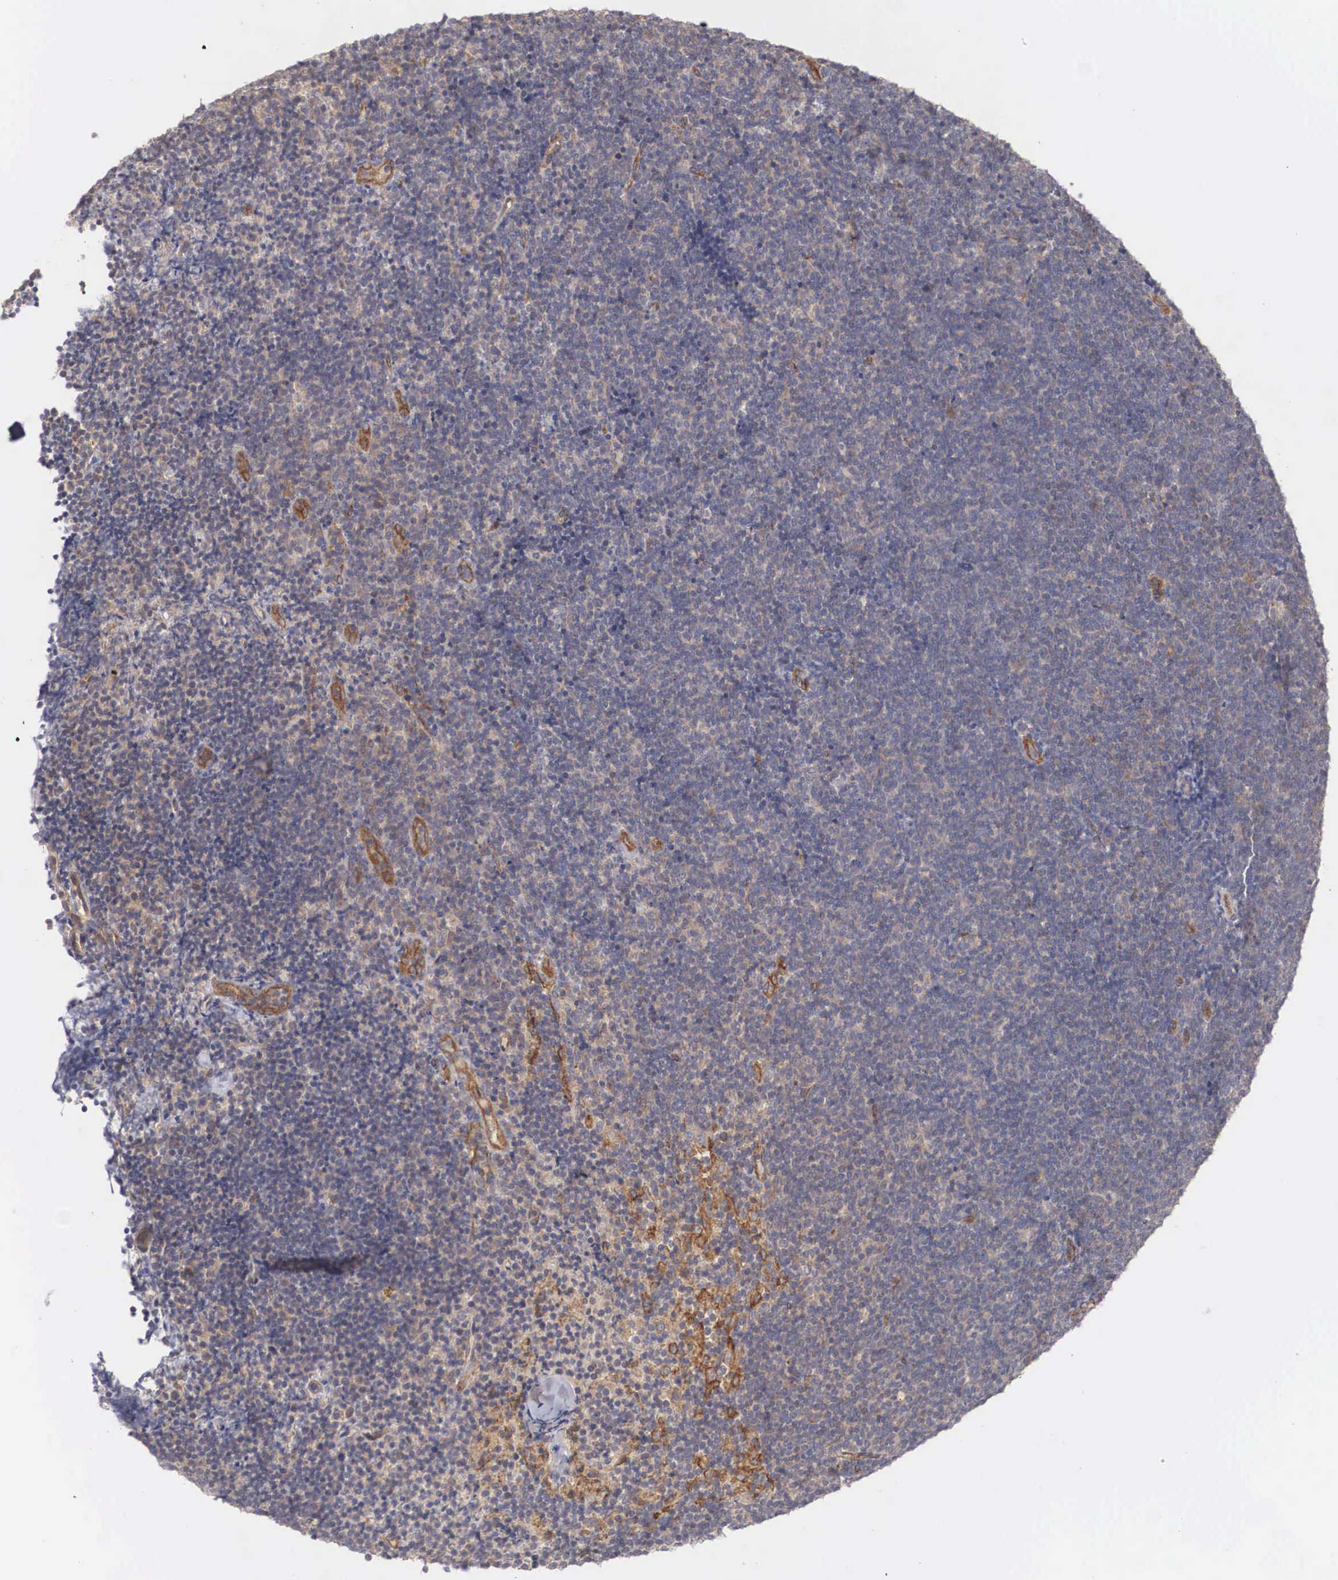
{"staining": {"intensity": "weak", "quantity": "25%-75%", "location": "cytoplasmic/membranous"}, "tissue": "lymphoma", "cell_type": "Tumor cells", "image_type": "cancer", "snomed": [{"axis": "morphology", "description": "Malignant lymphoma, non-Hodgkin's type, Low grade"}, {"axis": "topography", "description": "Lymph node"}], "caption": "There is low levels of weak cytoplasmic/membranous staining in tumor cells of lymphoma, as demonstrated by immunohistochemical staining (brown color).", "gene": "ARMCX4", "patient": {"sex": "female", "age": 51}}